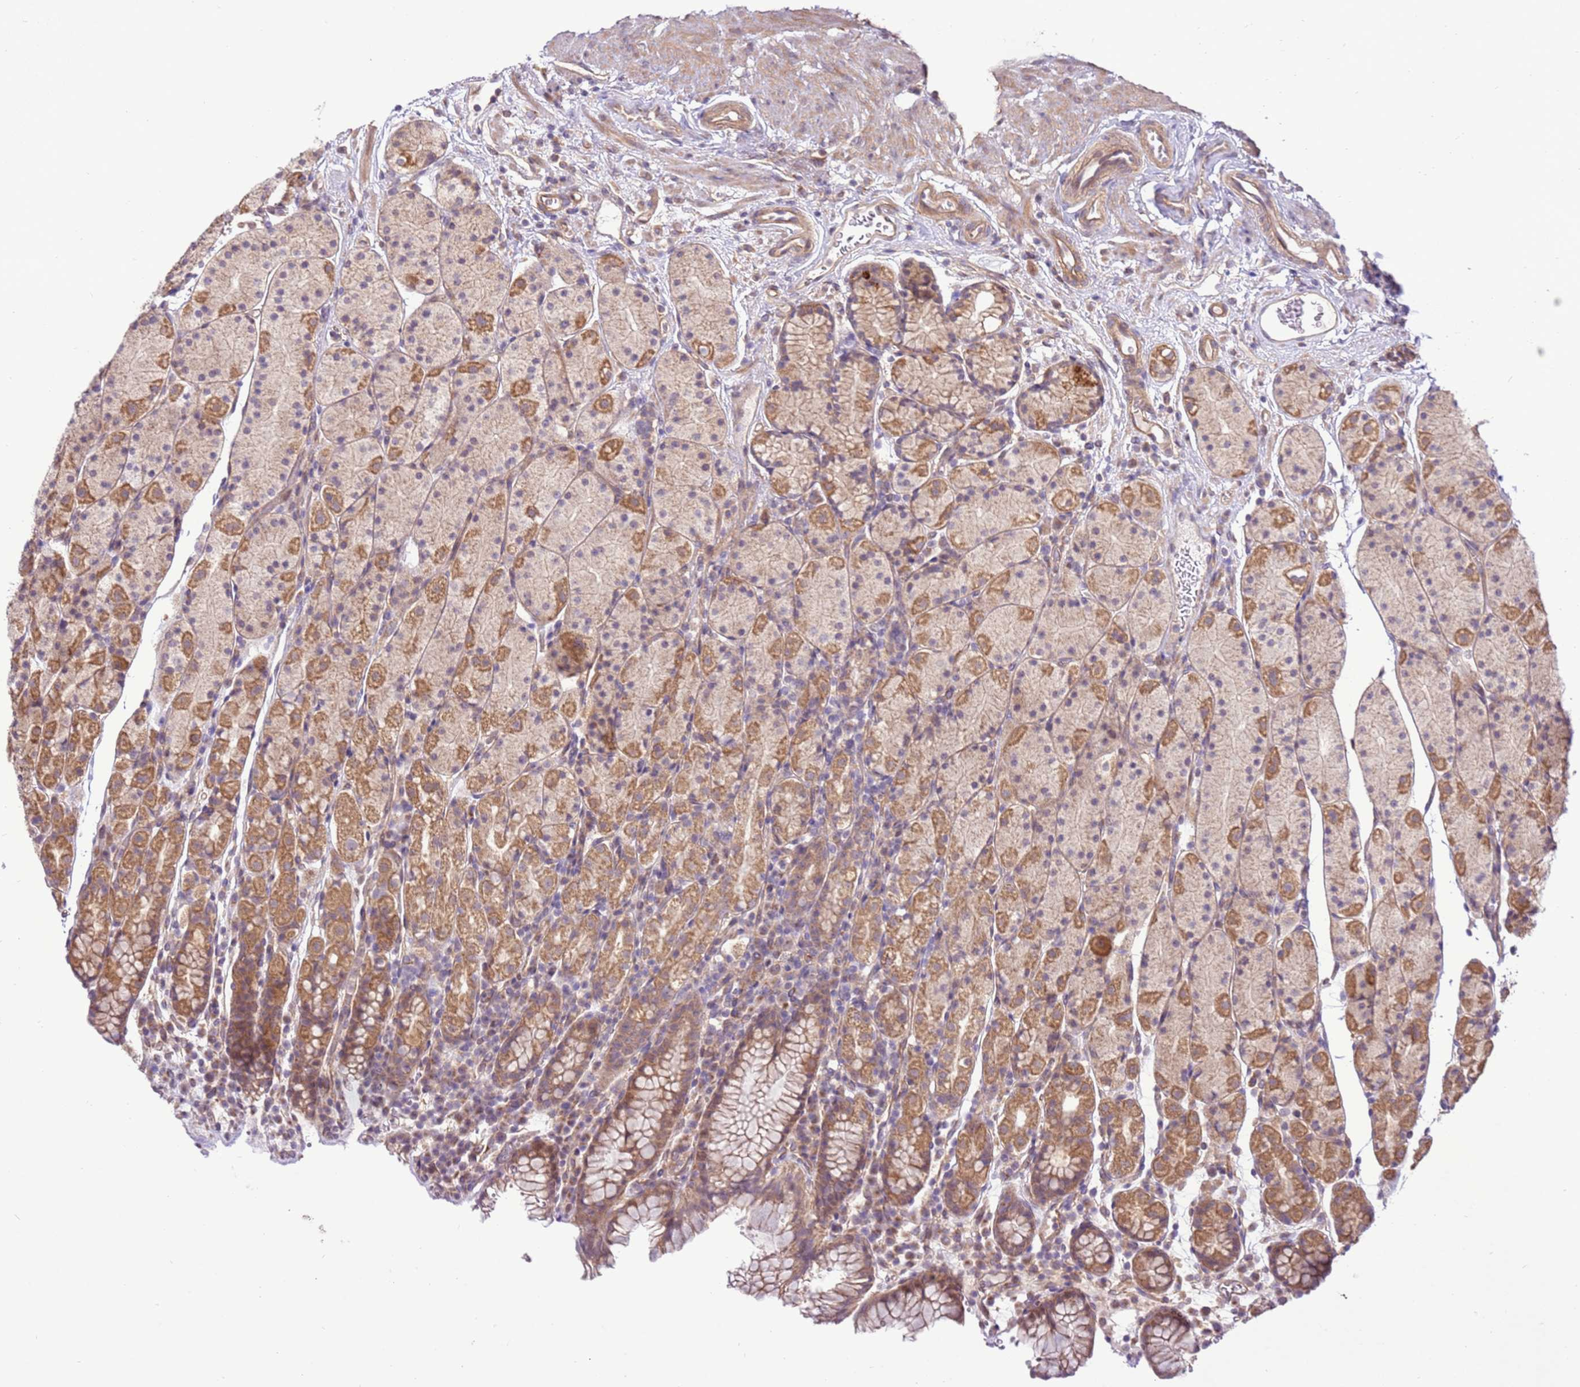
{"staining": {"intensity": "moderate", "quantity": ">75%", "location": "cytoplasmic/membranous"}, "tissue": "stomach", "cell_type": "Glandular cells", "image_type": "normal", "snomed": [{"axis": "morphology", "description": "Normal tissue, NOS"}, {"axis": "topography", "description": "Stomach, upper"}, {"axis": "topography", "description": "Stomach"}], "caption": "The photomicrograph exhibits staining of benign stomach, revealing moderate cytoplasmic/membranous protein expression (brown color) within glandular cells.", "gene": "SCARA3", "patient": {"sex": "male", "age": 62}}